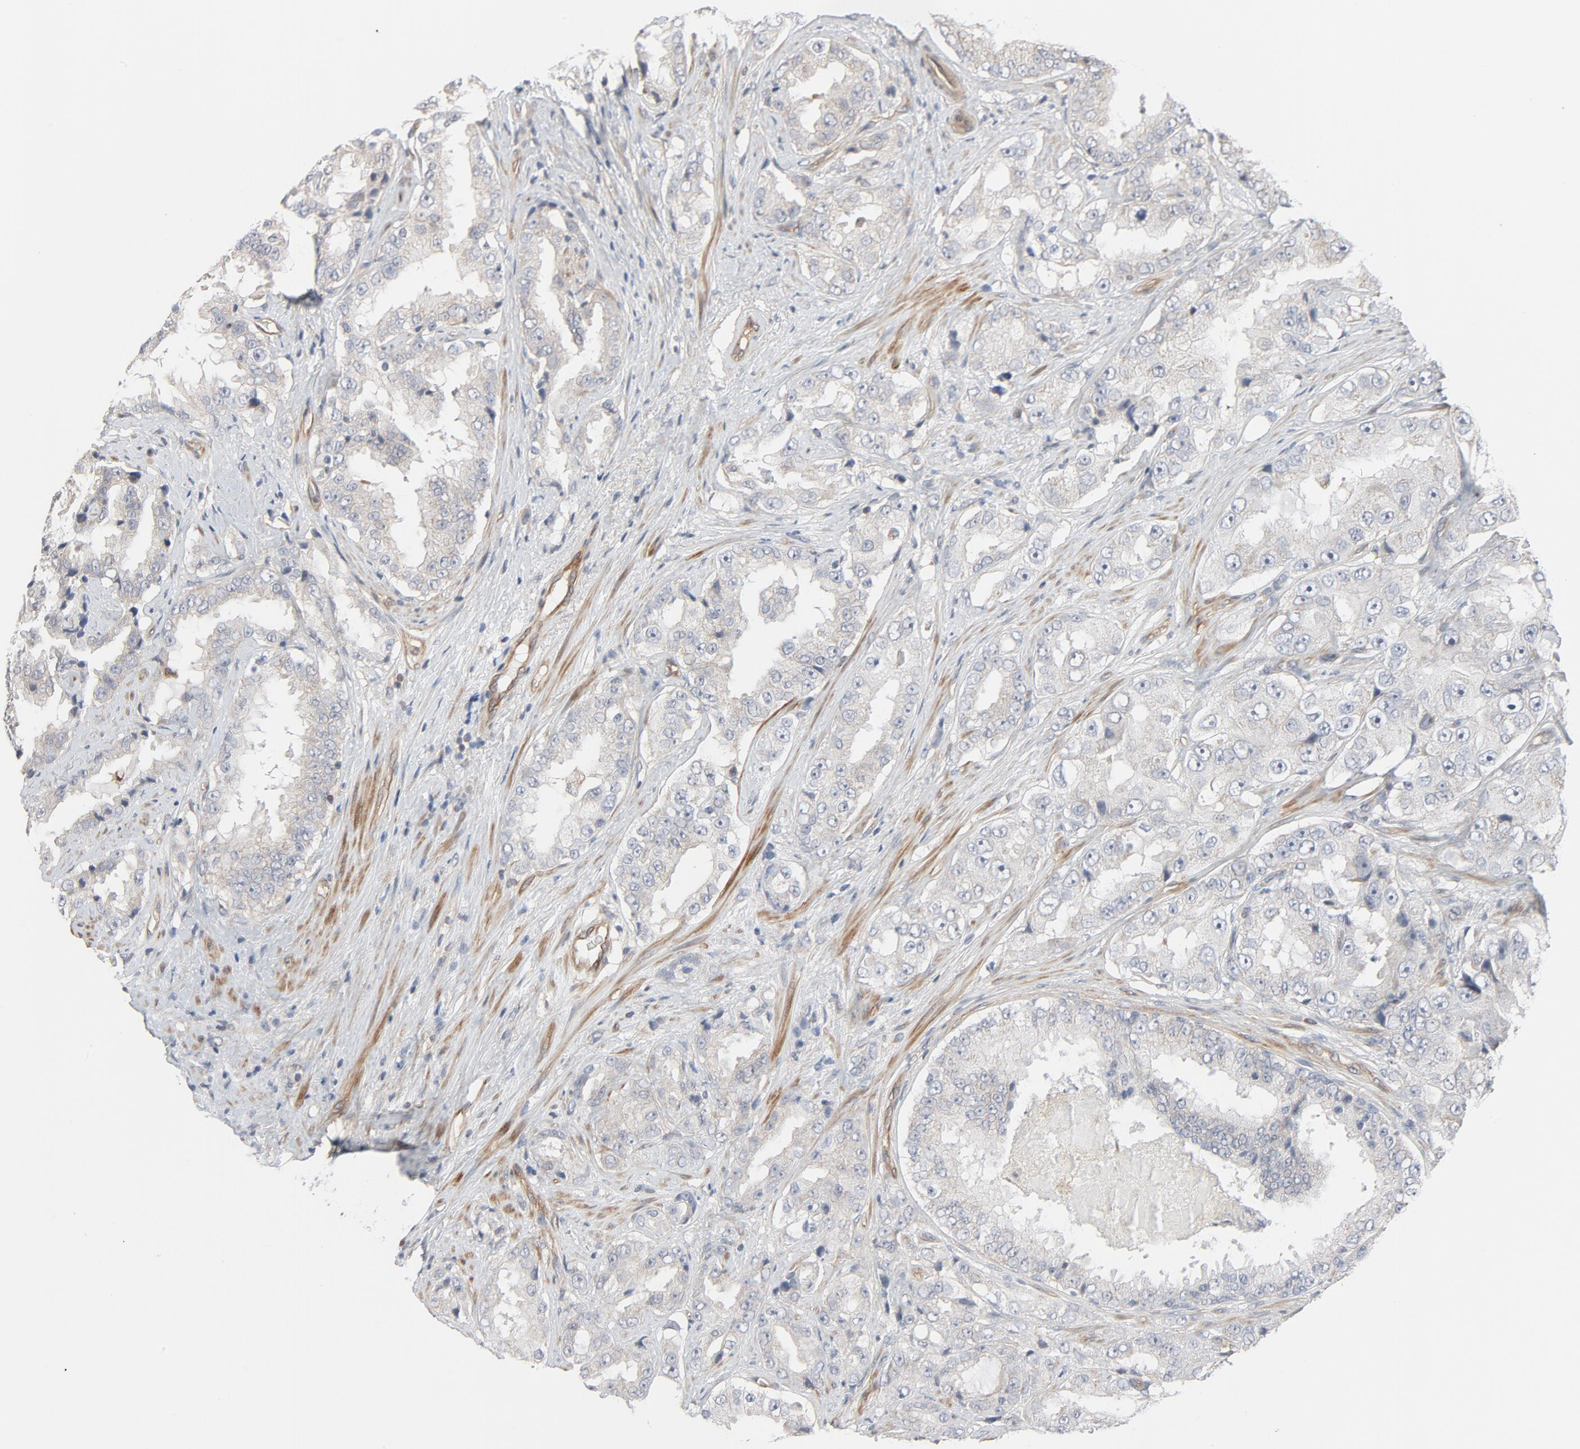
{"staining": {"intensity": "negative", "quantity": "none", "location": "none"}, "tissue": "prostate cancer", "cell_type": "Tumor cells", "image_type": "cancer", "snomed": [{"axis": "morphology", "description": "Adenocarcinoma, High grade"}, {"axis": "topography", "description": "Prostate"}], "caption": "There is no significant staining in tumor cells of prostate cancer.", "gene": "TRIOBP", "patient": {"sex": "male", "age": 73}}